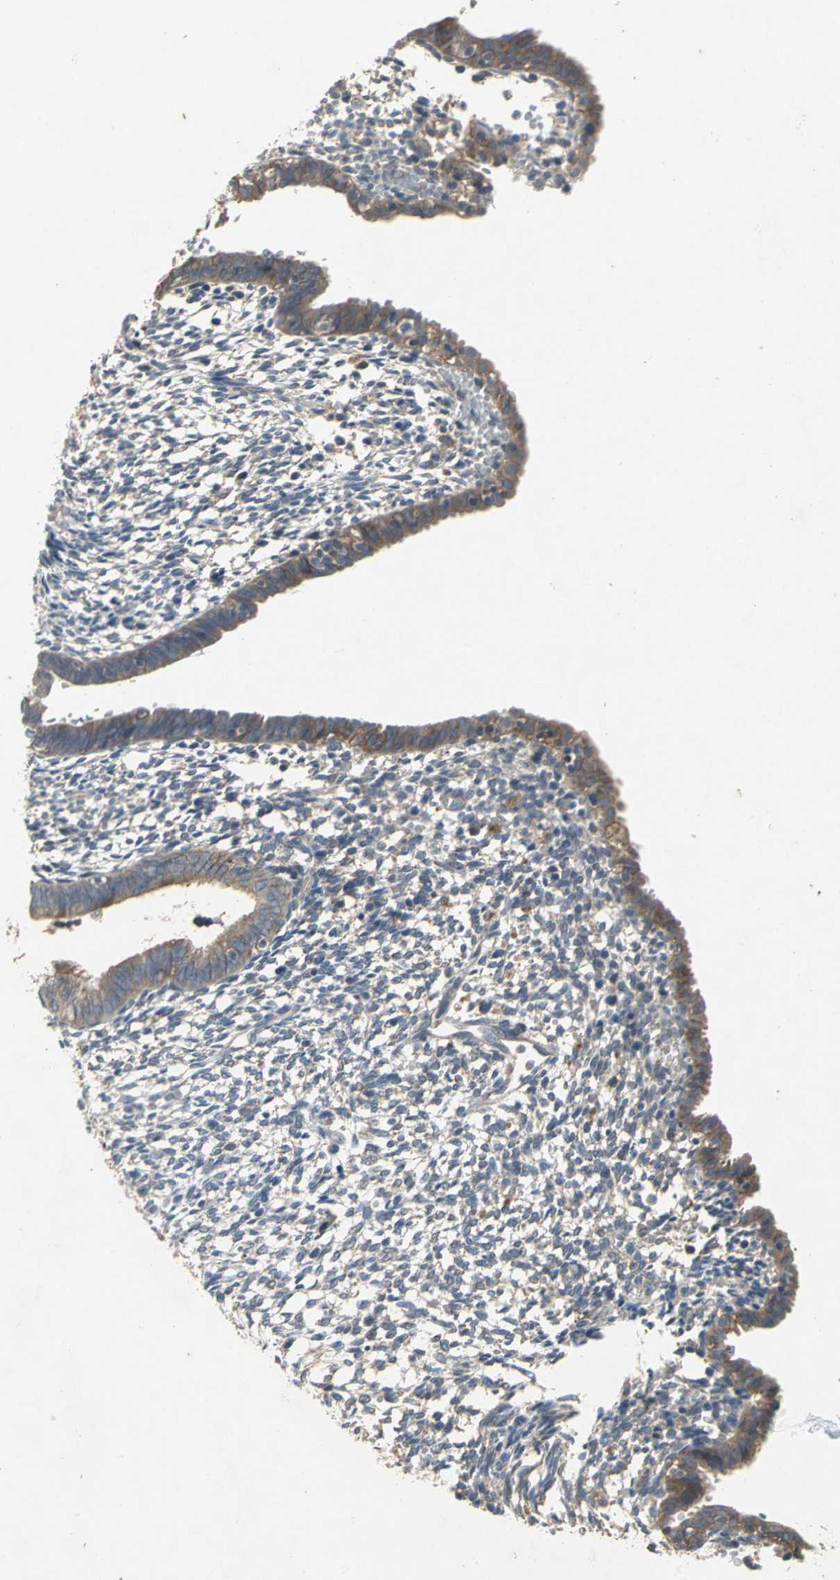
{"staining": {"intensity": "weak", "quantity": ">75%", "location": "cytoplasmic/membranous"}, "tissue": "endometrium", "cell_type": "Cells in endometrial stroma", "image_type": "normal", "snomed": [{"axis": "morphology", "description": "Normal tissue, NOS"}, {"axis": "morphology", "description": "Atrophy, NOS"}, {"axis": "topography", "description": "Uterus"}, {"axis": "topography", "description": "Endometrium"}], "caption": "Benign endometrium was stained to show a protein in brown. There is low levels of weak cytoplasmic/membranous expression in approximately >75% of cells in endometrial stroma. The staining was performed using DAB, with brown indicating positive protein expression. Nuclei are stained blue with hematoxylin.", "gene": "MET", "patient": {"sex": "female", "age": 68}}